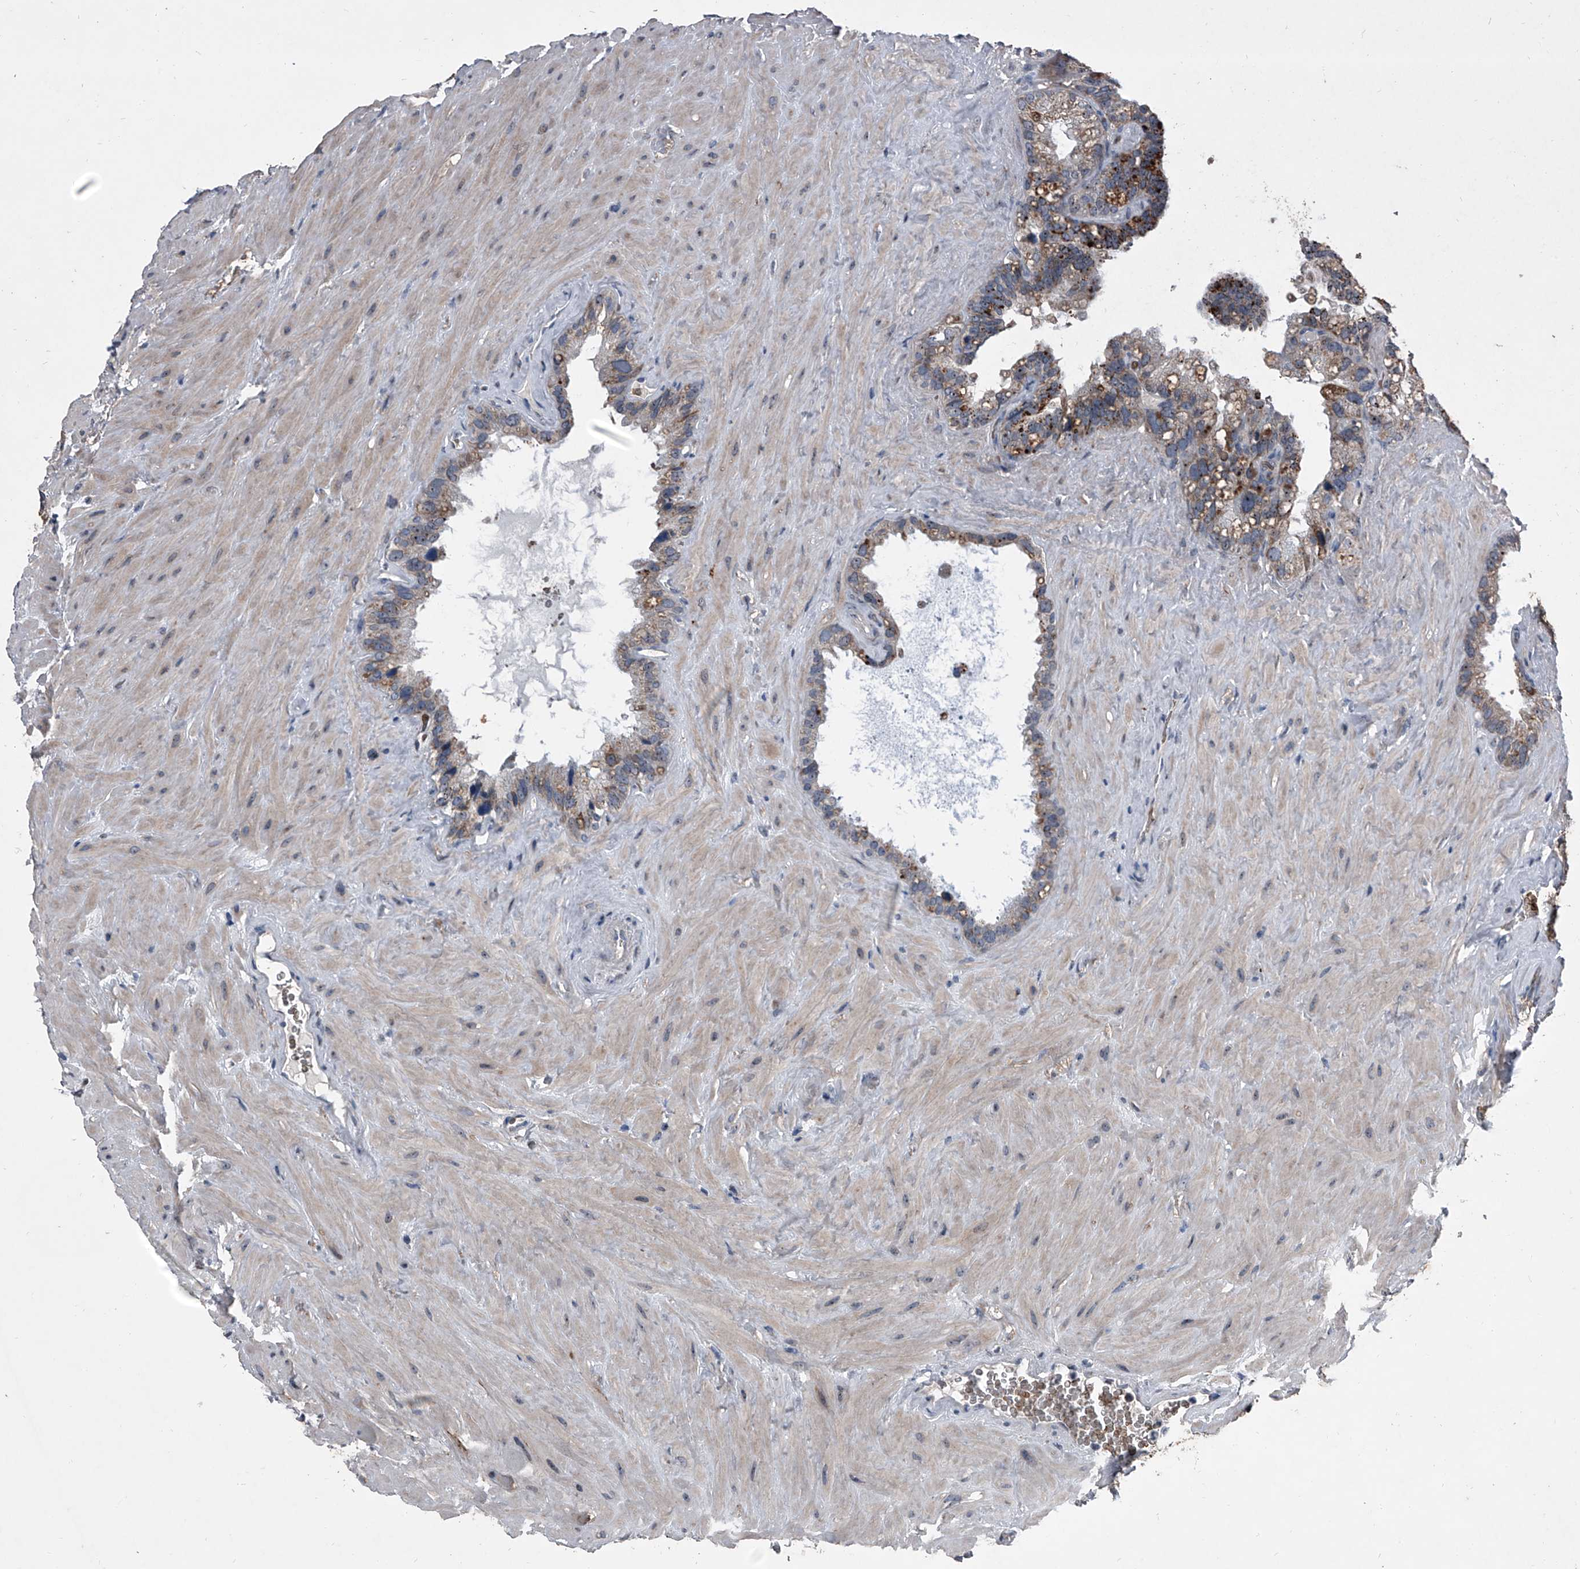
{"staining": {"intensity": "moderate", "quantity": "<25%", "location": "cytoplasmic/membranous"}, "tissue": "seminal vesicle", "cell_type": "Glandular cells", "image_type": "normal", "snomed": [{"axis": "morphology", "description": "Normal tissue, NOS"}, {"axis": "topography", "description": "Prostate"}, {"axis": "topography", "description": "Seminal veicle"}], "caption": "Immunohistochemical staining of normal seminal vesicle demonstrates low levels of moderate cytoplasmic/membranous staining in about <25% of glandular cells.", "gene": "CEP85L", "patient": {"sex": "male", "age": 68}}